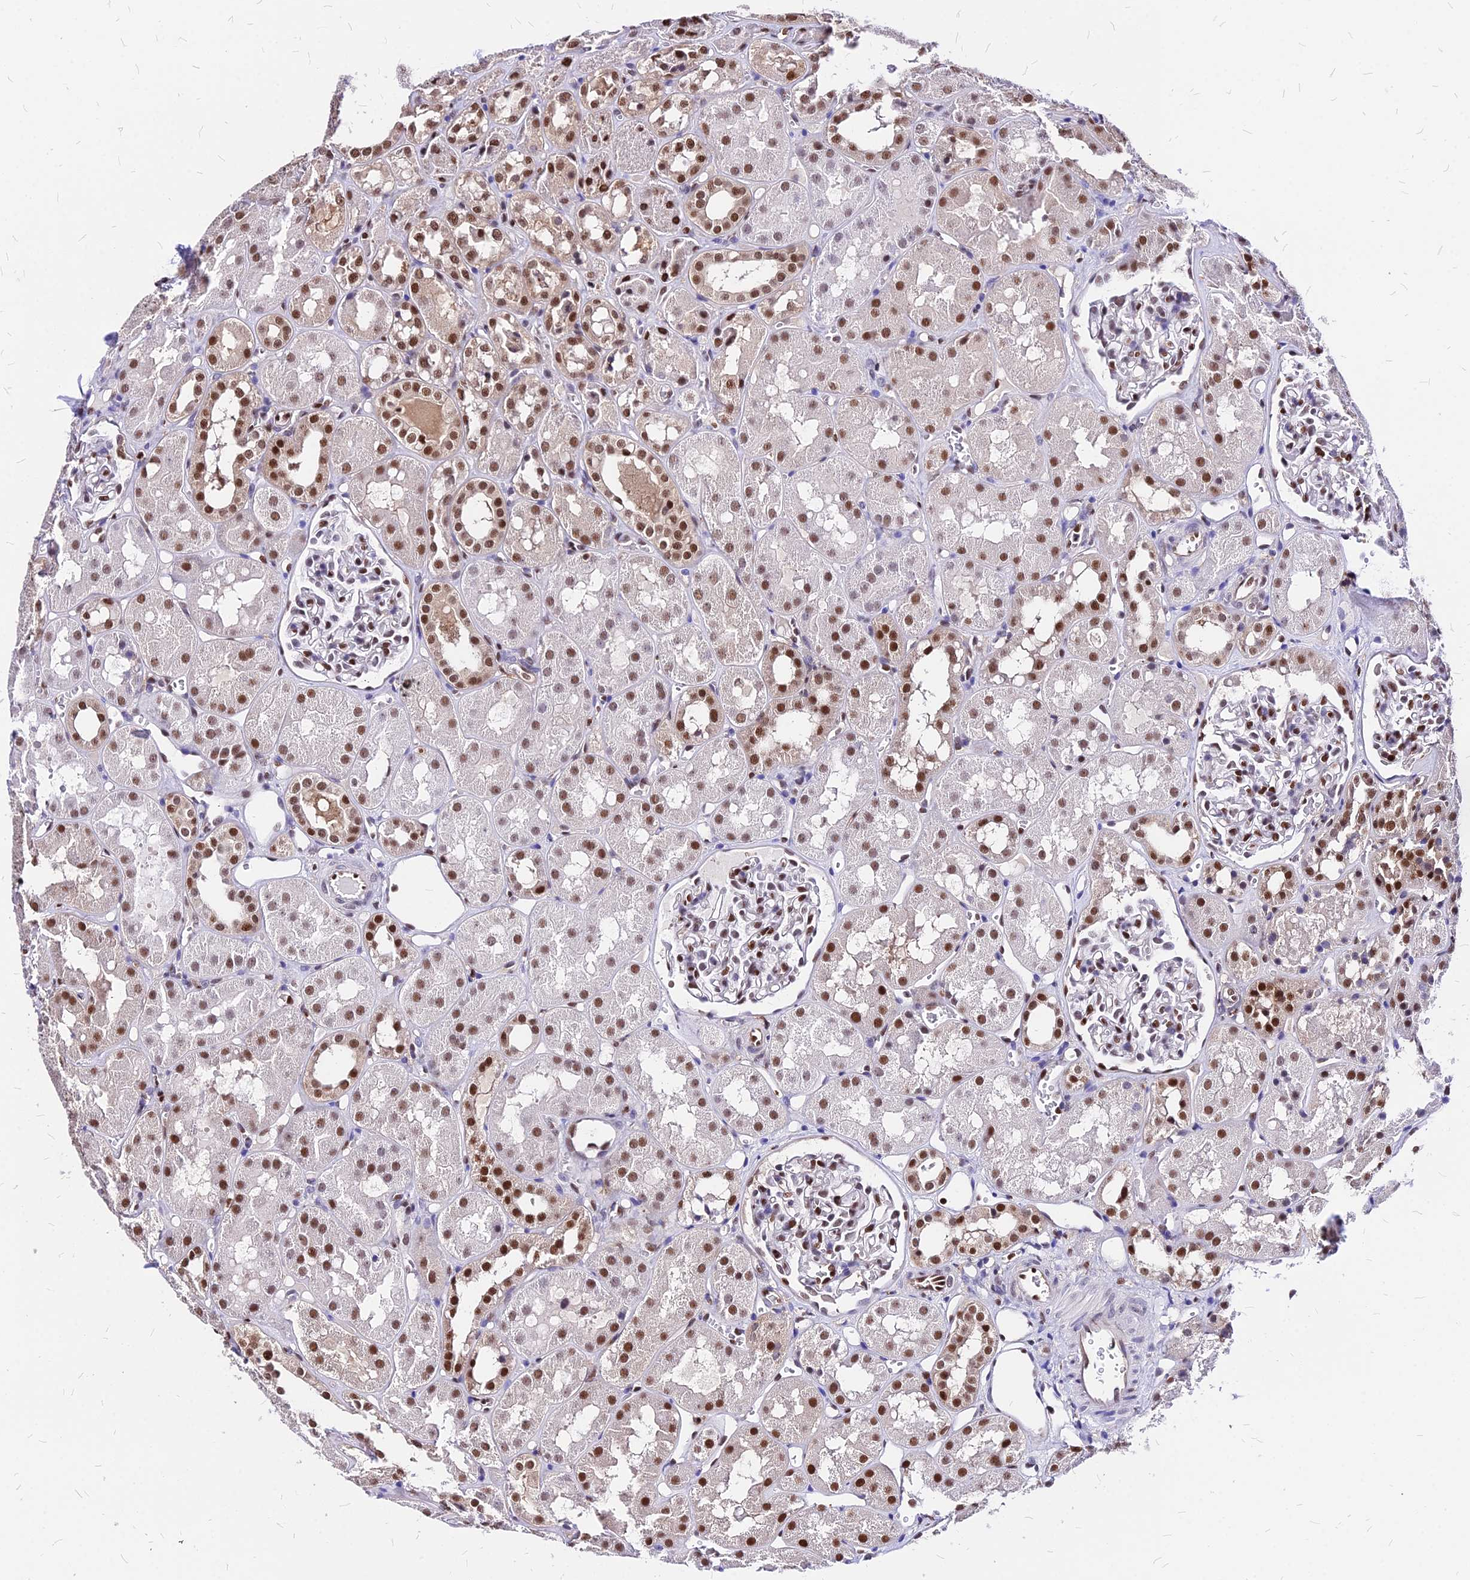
{"staining": {"intensity": "moderate", "quantity": "<25%", "location": "nuclear"}, "tissue": "kidney", "cell_type": "Cells in glomeruli", "image_type": "normal", "snomed": [{"axis": "morphology", "description": "Normal tissue, NOS"}, {"axis": "topography", "description": "Kidney"}], "caption": "Kidney stained for a protein displays moderate nuclear positivity in cells in glomeruli.", "gene": "PAXX", "patient": {"sex": "male", "age": 16}}